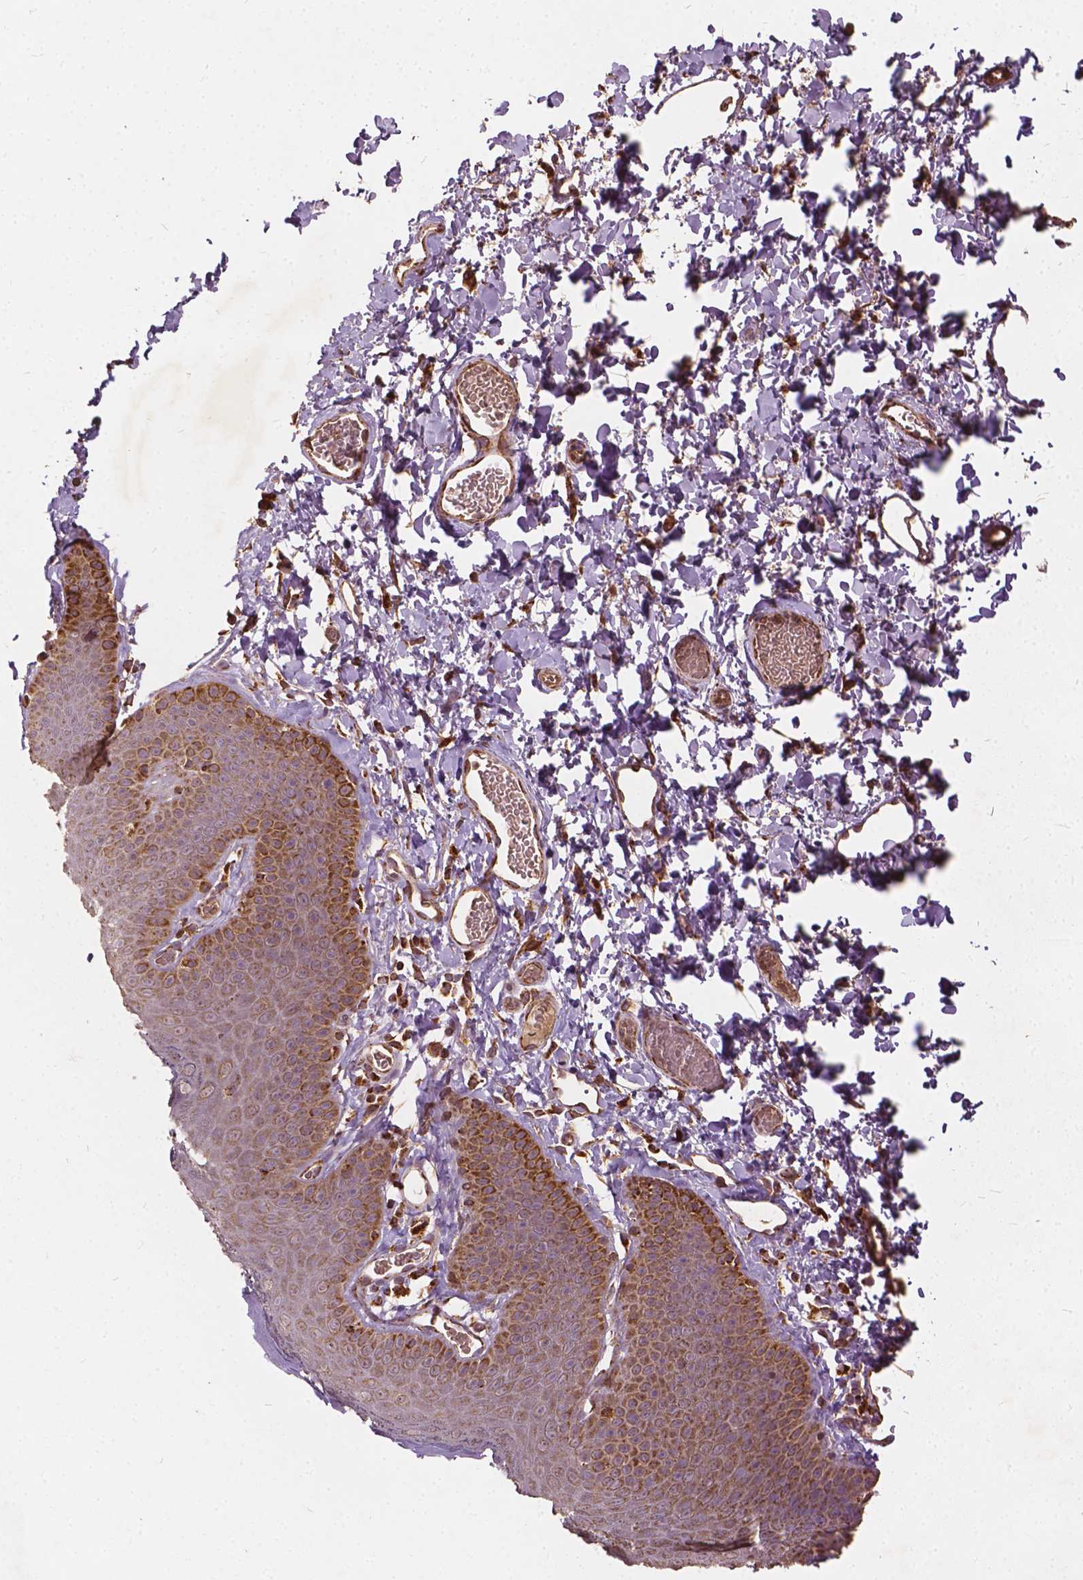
{"staining": {"intensity": "strong", "quantity": "25%-75%", "location": "cytoplasmic/membranous"}, "tissue": "skin", "cell_type": "Epidermal cells", "image_type": "normal", "snomed": [{"axis": "morphology", "description": "Normal tissue, NOS"}, {"axis": "topography", "description": "Anal"}], "caption": "Strong cytoplasmic/membranous staining is present in about 25%-75% of epidermal cells in benign skin.", "gene": "UBXN2A", "patient": {"sex": "male", "age": 53}}